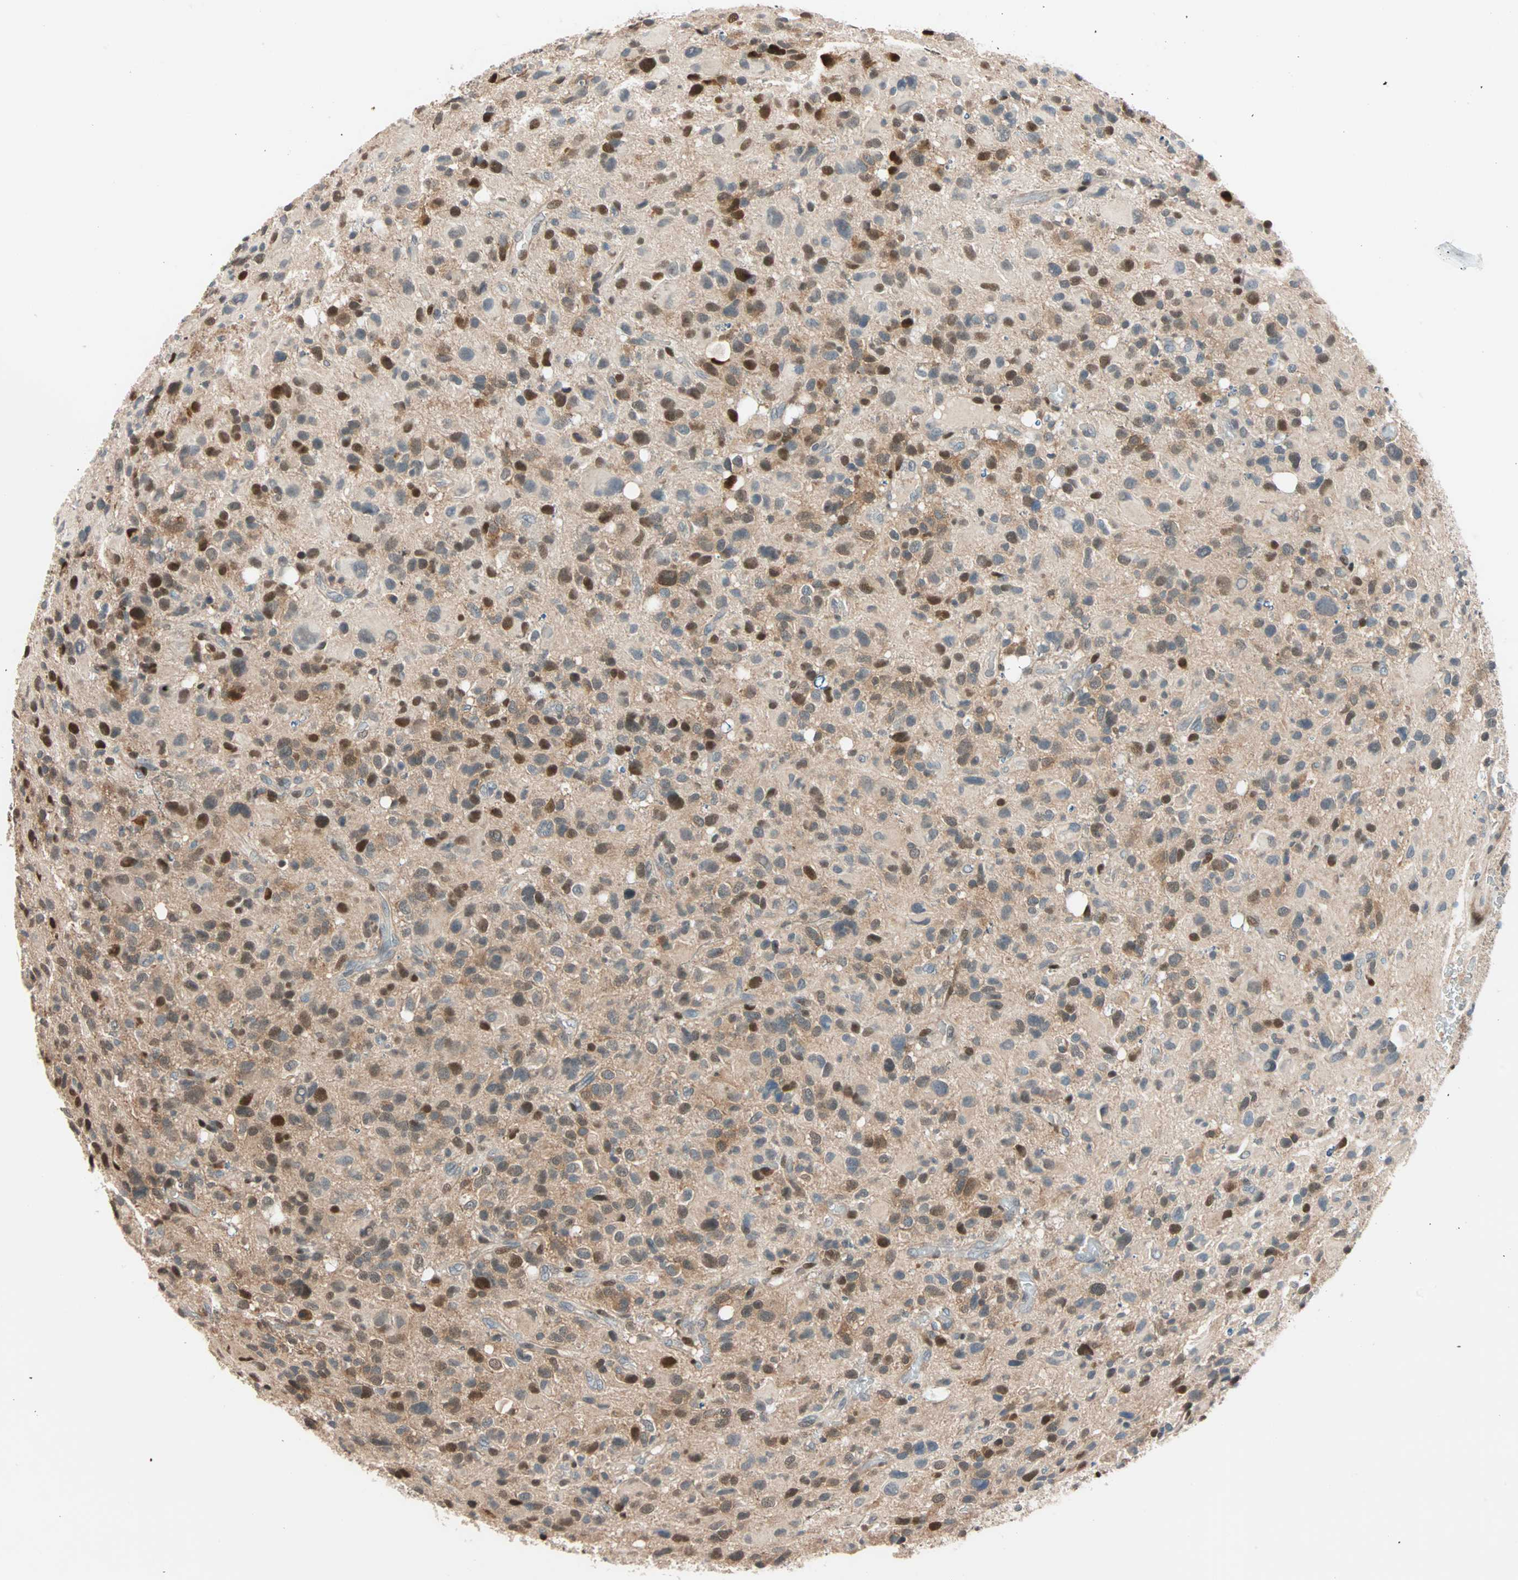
{"staining": {"intensity": "moderate", "quantity": "25%-75%", "location": "cytoplasmic/membranous,nuclear"}, "tissue": "glioma", "cell_type": "Tumor cells", "image_type": "cancer", "snomed": [{"axis": "morphology", "description": "Glioma, malignant, High grade"}, {"axis": "topography", "description": "Brain"}], "caption": "About 25%-75% of tumor cells in glioma show moderate cytoplasmic/membranous and nuclear protein expression as visualized by brown immunohistochemical staining.", "gene": "HECW1", "patient": {"sex": "male", "age": 48}}